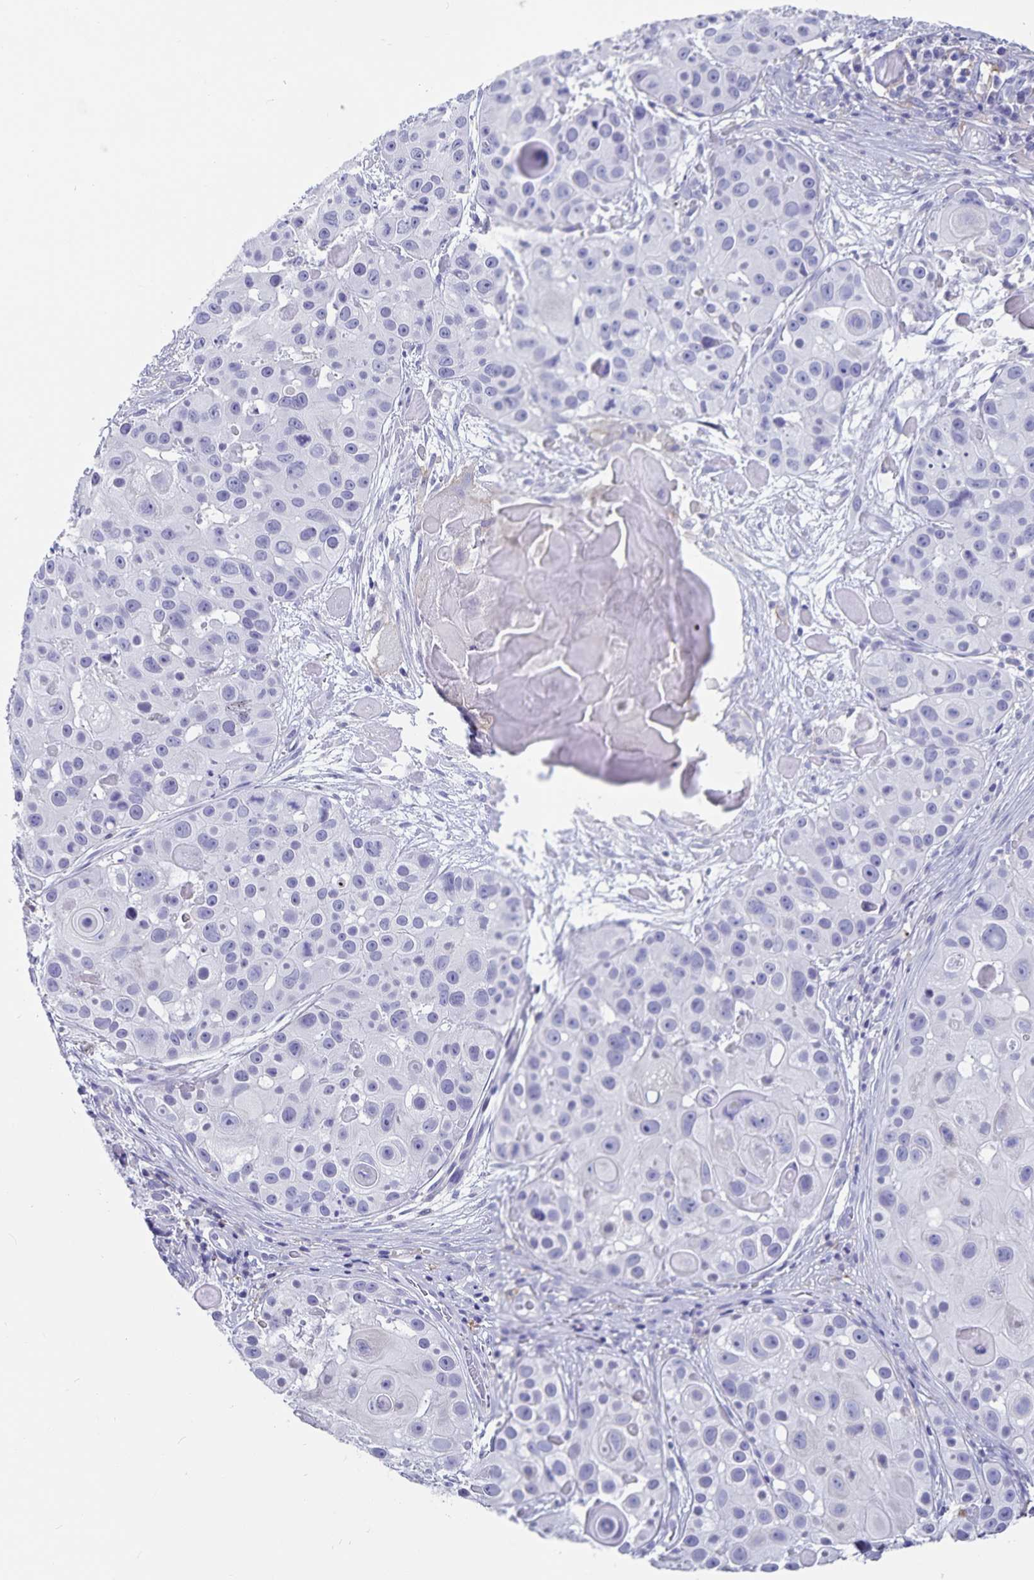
{"staining": {"intensity": "negative", "quantity": "none", "location": "none"}, "tissue": "skin cancer", "cell_type": "Tumor cells", "image_type": "cancer", "snomed": [{"axis": "morphology", "description": "Squamous cell carcinoma, NOS"}, {"axis": "topography", "description": "Skin"}], "caption": "Immunohistochemical staining of skin cancer displays no significant positivity in tumor cells.", "gene": "PLAC1", "patient": {"sex": "male", "age": 92}}